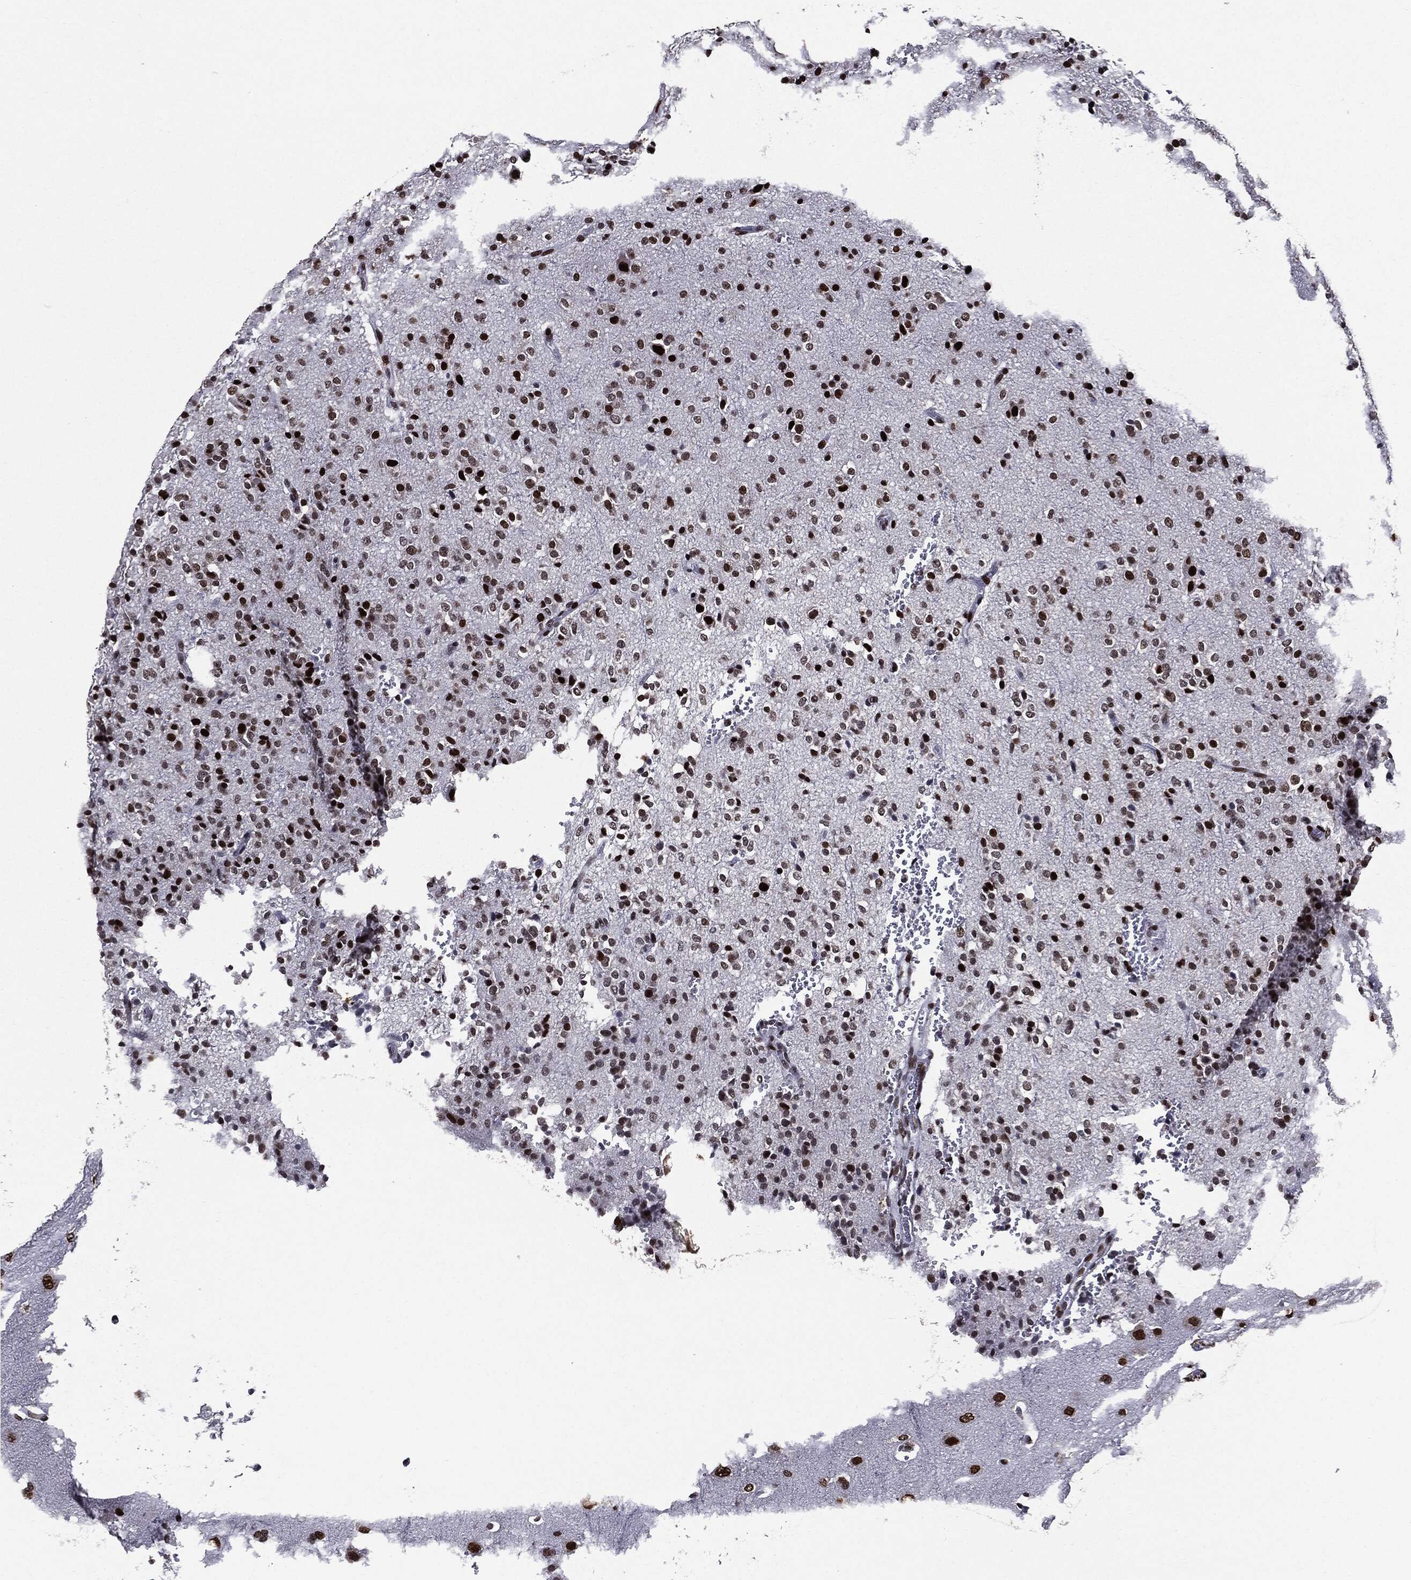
{"staining": {"intensity": "strong", "quantity": ">75%", "location": "nuclear"}, "tissue": "glioma", "cell_type": "Tumor cells", "image_type": "cancer", "snomed": [{"axis": "morphology", "description": "Glioma, malignant, Low grade"}, {"axis": "topography", "description": "Brain"}], "caption": "Tumor cells demonstrate high levels of strong nuclear staining in about >75% of cells in human malignant glioma (low-grade).", "gene": "ZFP91", "patient": {"sex": "male", "age": 41}}